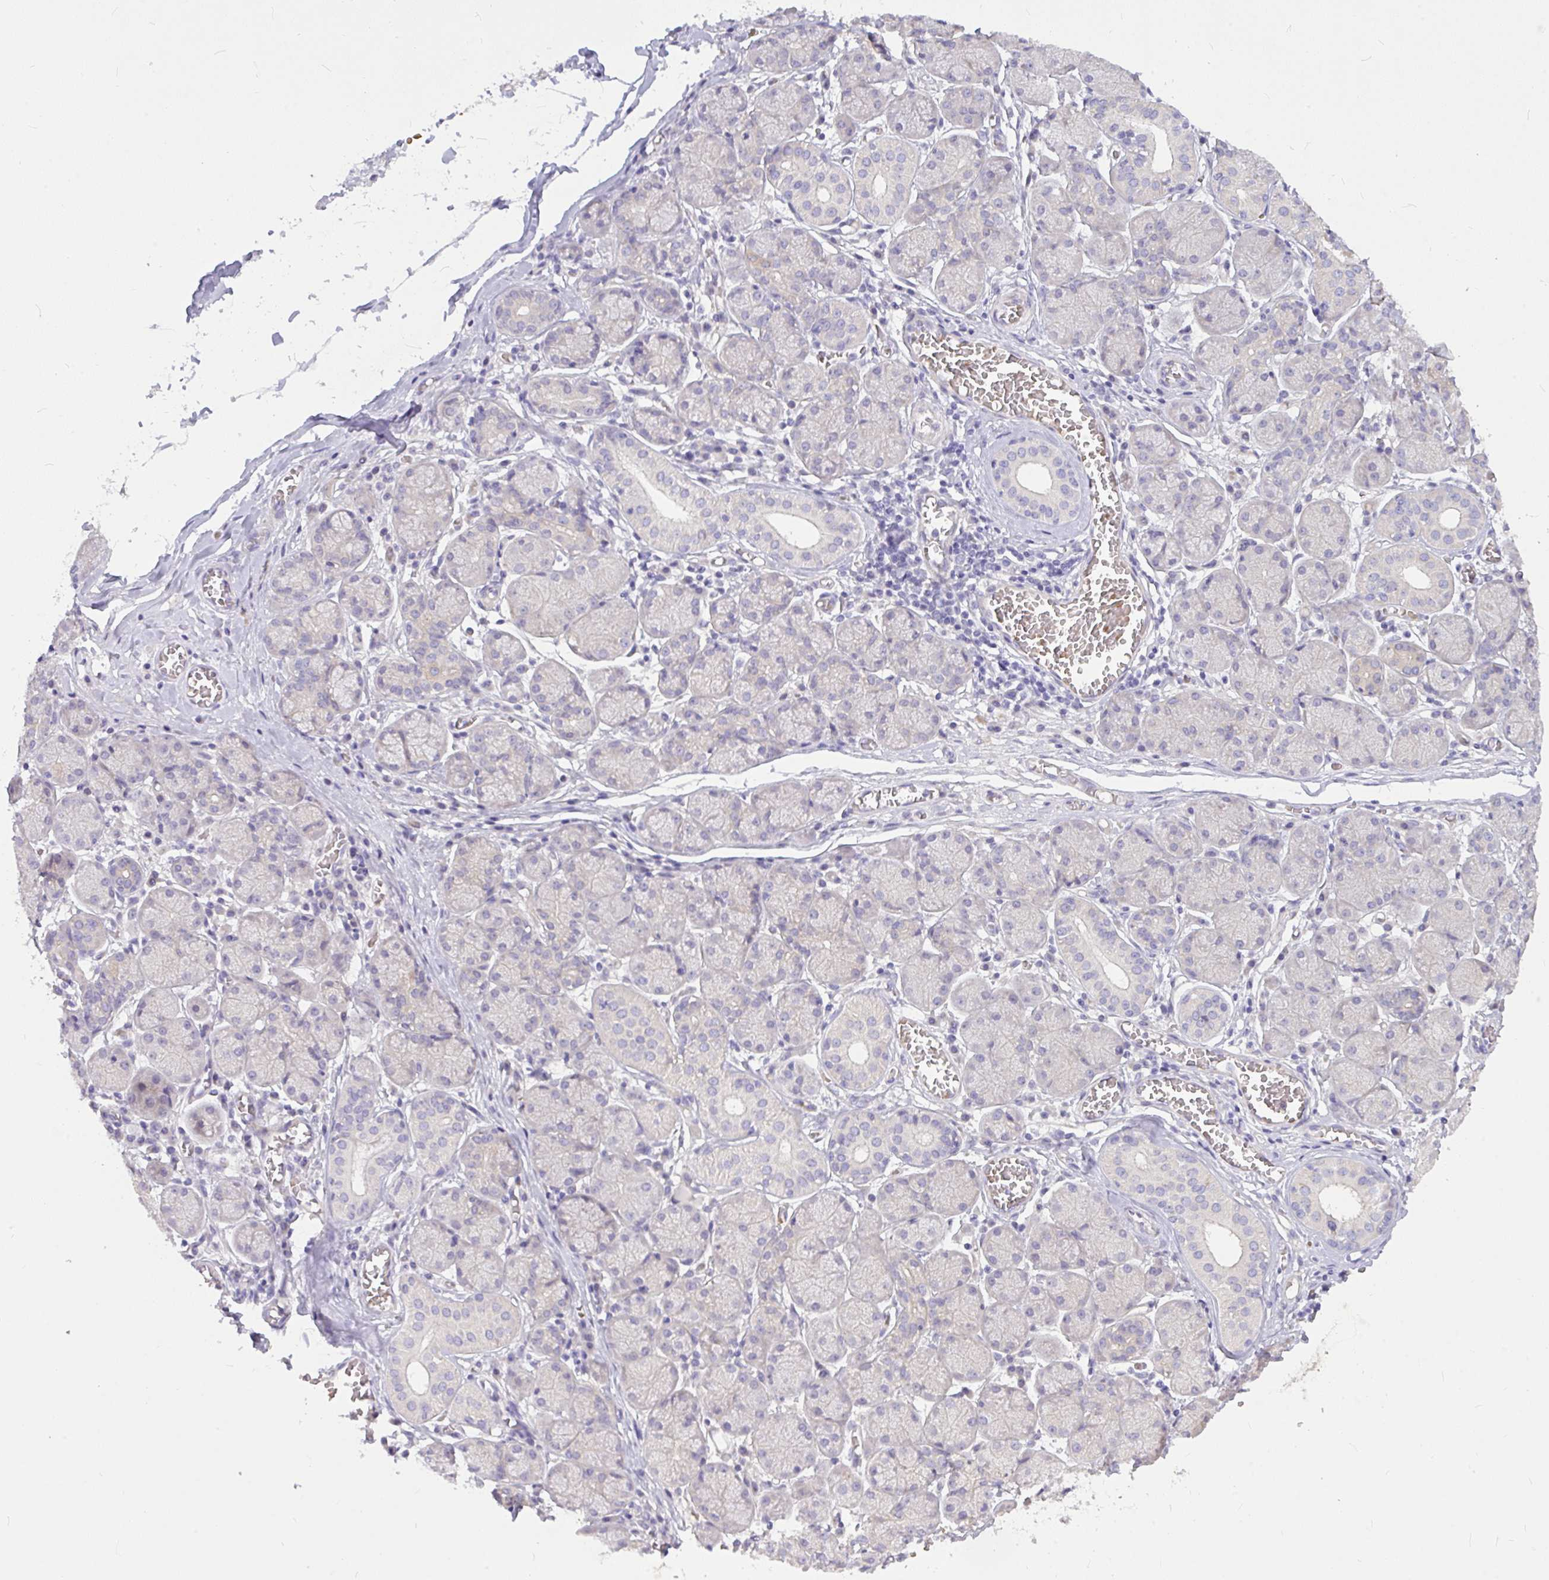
{"staining": {"intensity": "negative", "quantity": "none", "location": "none"}, "tissue": "salivary gland", "cell_type": "Glandular cells", "image_type": "normal", "snomed": [{"axis": "morphology", "description": "Normal tissue, NOS"}, {"axis": "topography", "description": "Salivary gland"}], "caption": "Histopathology image shows no significant protein staining in glandular cells of benign salivary gland. Nuclei are stained in blue.", "gene": "MOCS1", "patient": {"sex": "female", "age": 24}}